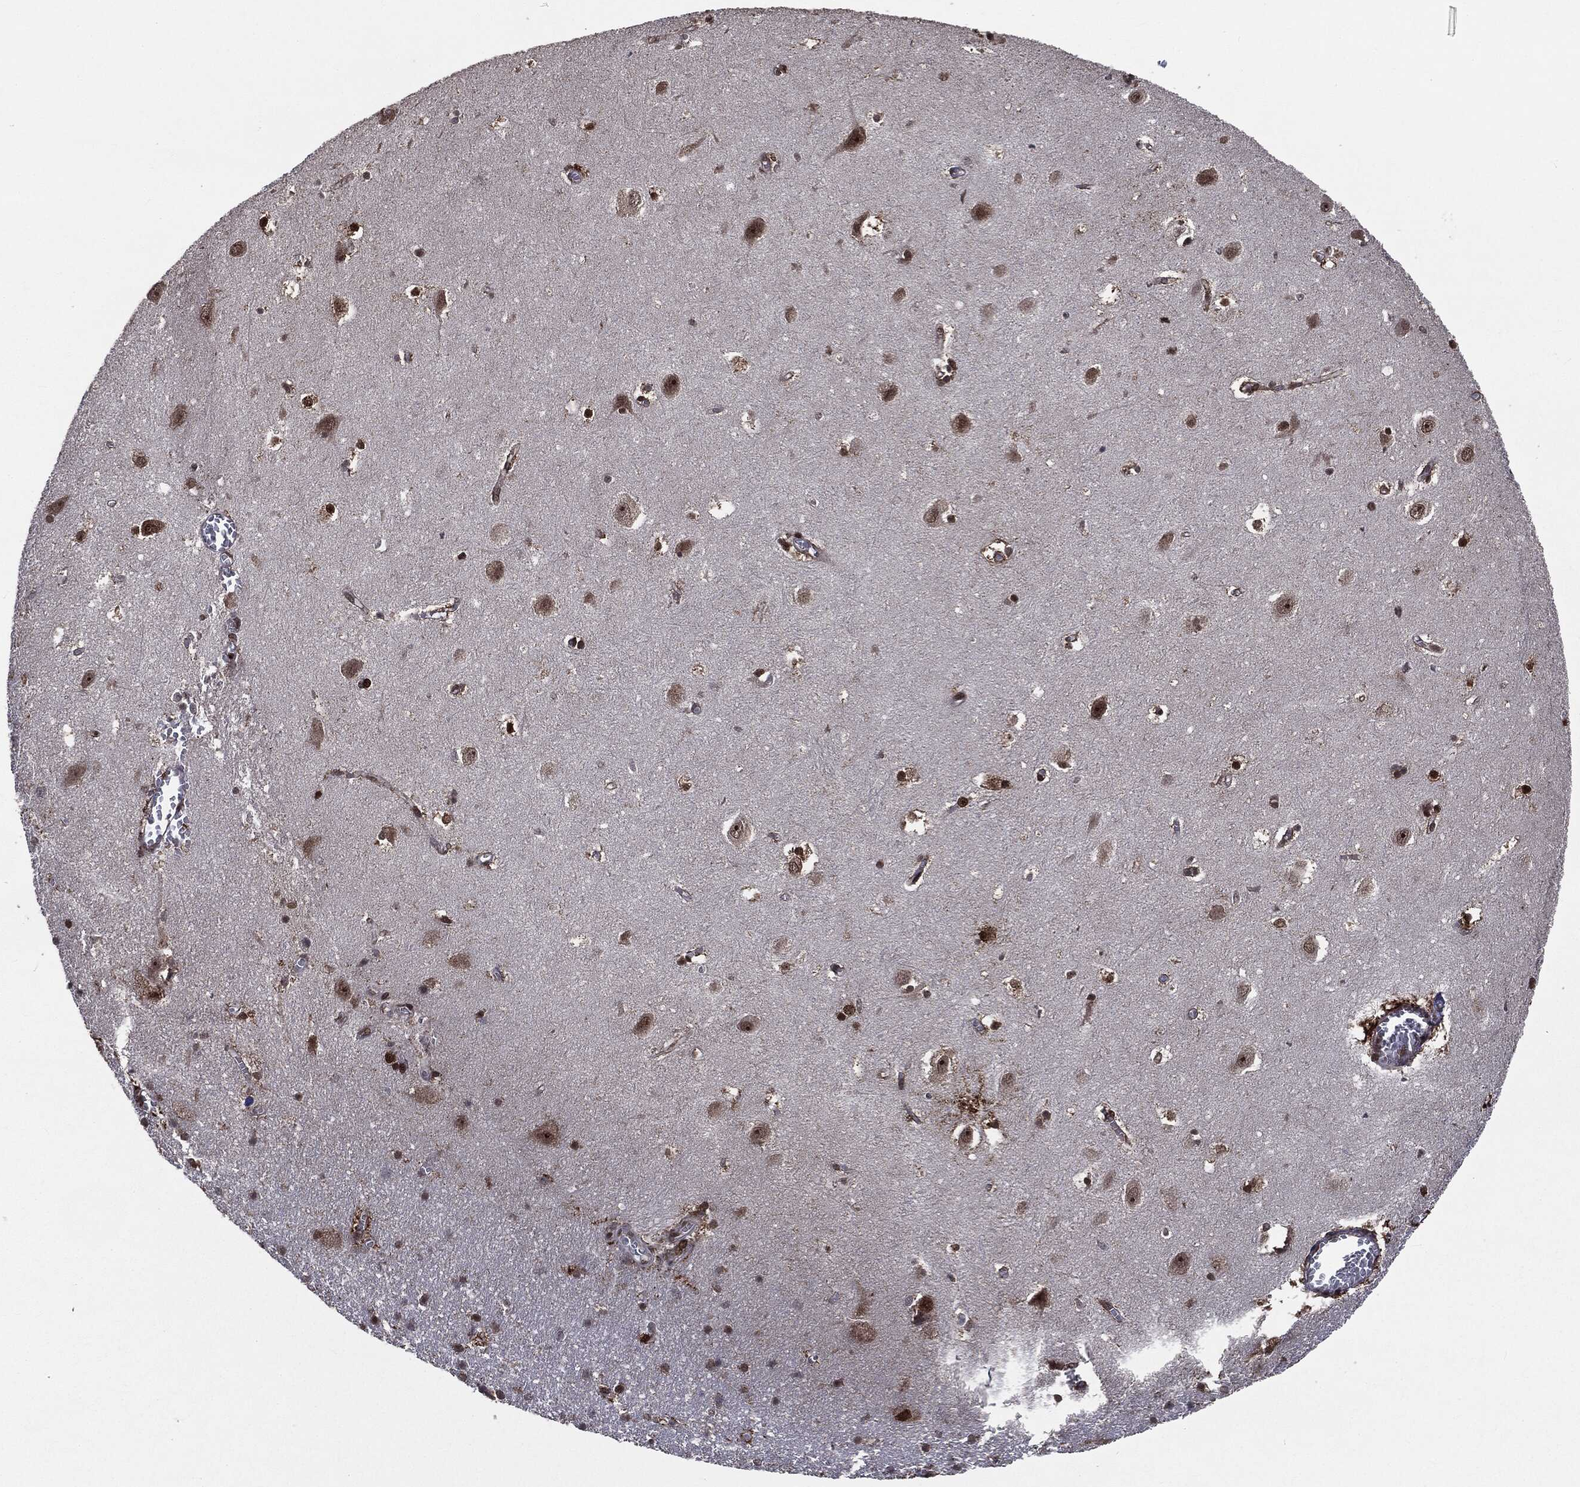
{"staining": {"intensity": "strong", "quantity": "25%-75%", "location": "nuclear"}, "tissue": "hippocampus", "cell_type": "Glial cells", "image_type": "normal", "snomed": [{"axis": "morphology", "description": "Normal tissue, NOS"}, {"axis": "topography", "description": "Hippocampus"}], "caption": "Immunohistochemical staining of unremarkable human hippocampus reveals 25%-75% levels of strong nuclear protein staining in approximately 25%-75% of glial cells.", "gene": "DVL2", "patient": {"sex": "female", "age": 64}}